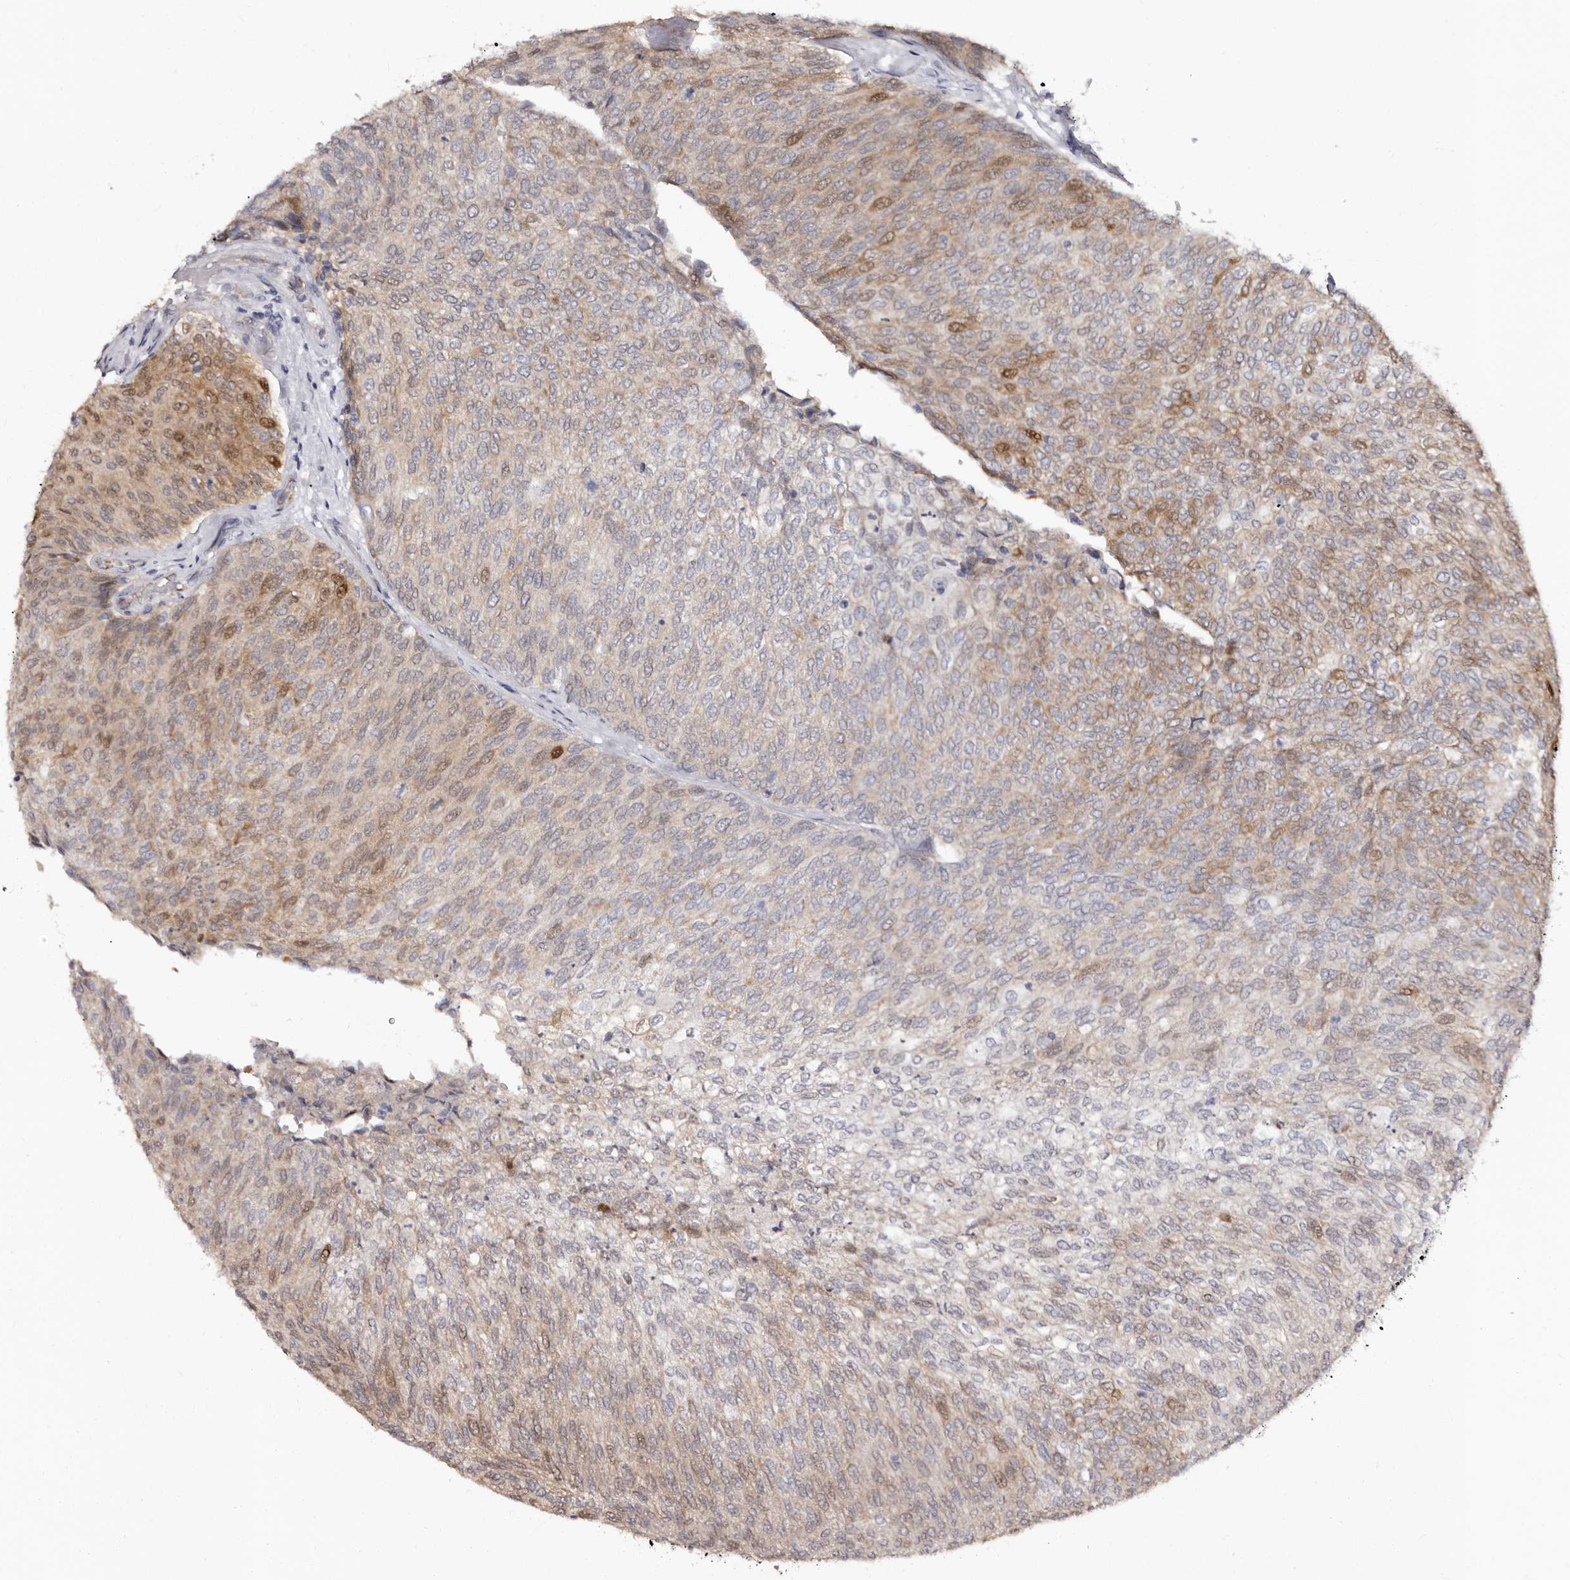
{"staining": {"intensity": "moderate", "quantity": "25%-75%", "location": "cytoplasmic/membranous"}, "tissue": "urothelial cancer", "cell_type": "Tumor cells", "image_type": "cancer", "snomed": [{"axis": "morphology", "description": "Urothelial carcinoma, Low grade"}, {"axis": "topography", "description": "Urinary bladder"}], "caption": "A medium amount of moderate cytoplasmic/membranous positivity is appreciated in approximately 25%-75% of tumor cells in urothelial carcinoma (low-grade) tissue.", "gene": "PHF20L1", "patient": {"sex": "female", "age": 79}}